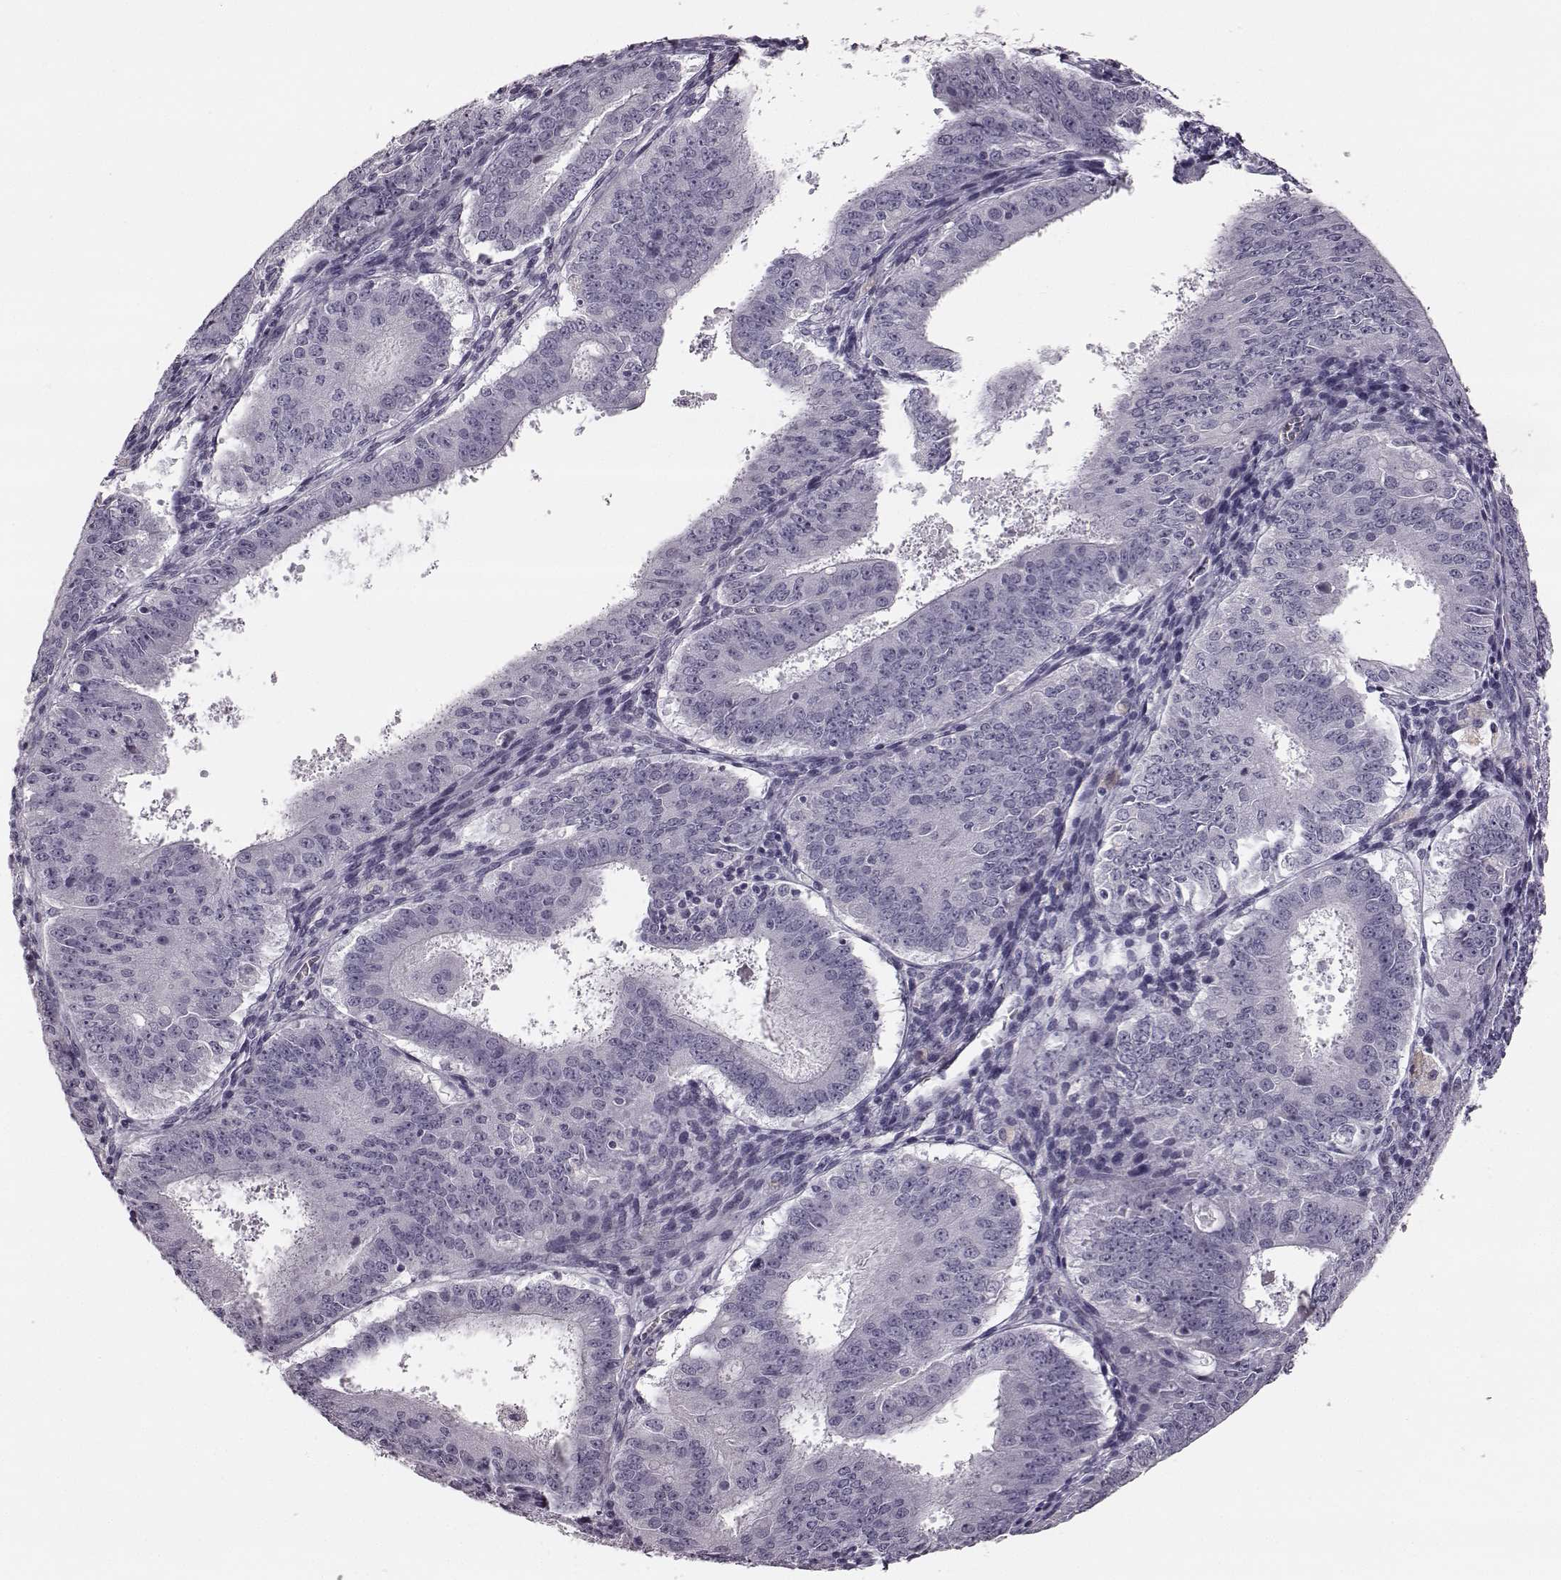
{"staining": {"intensity": "negative", "quantity": "none", "location": "none"}, "tissue": "ovarian cancer", "cell_type": "Tumor cells", "image_type": "cancer", "snomed": [{"axis": "morphology", "description": "Carcinoma, endometroid"}, {"axis": "topography", "description": "Ovary"}], "caption": "Tumor cells show no significant protein positivity in ovarian cancer (endometroid carcinoma). (Immunohistochemistry (ihc), brightfield microscopy, high magnification).", "gene": "ZNF433", "patient": {"sex": "female", "age": 42}}